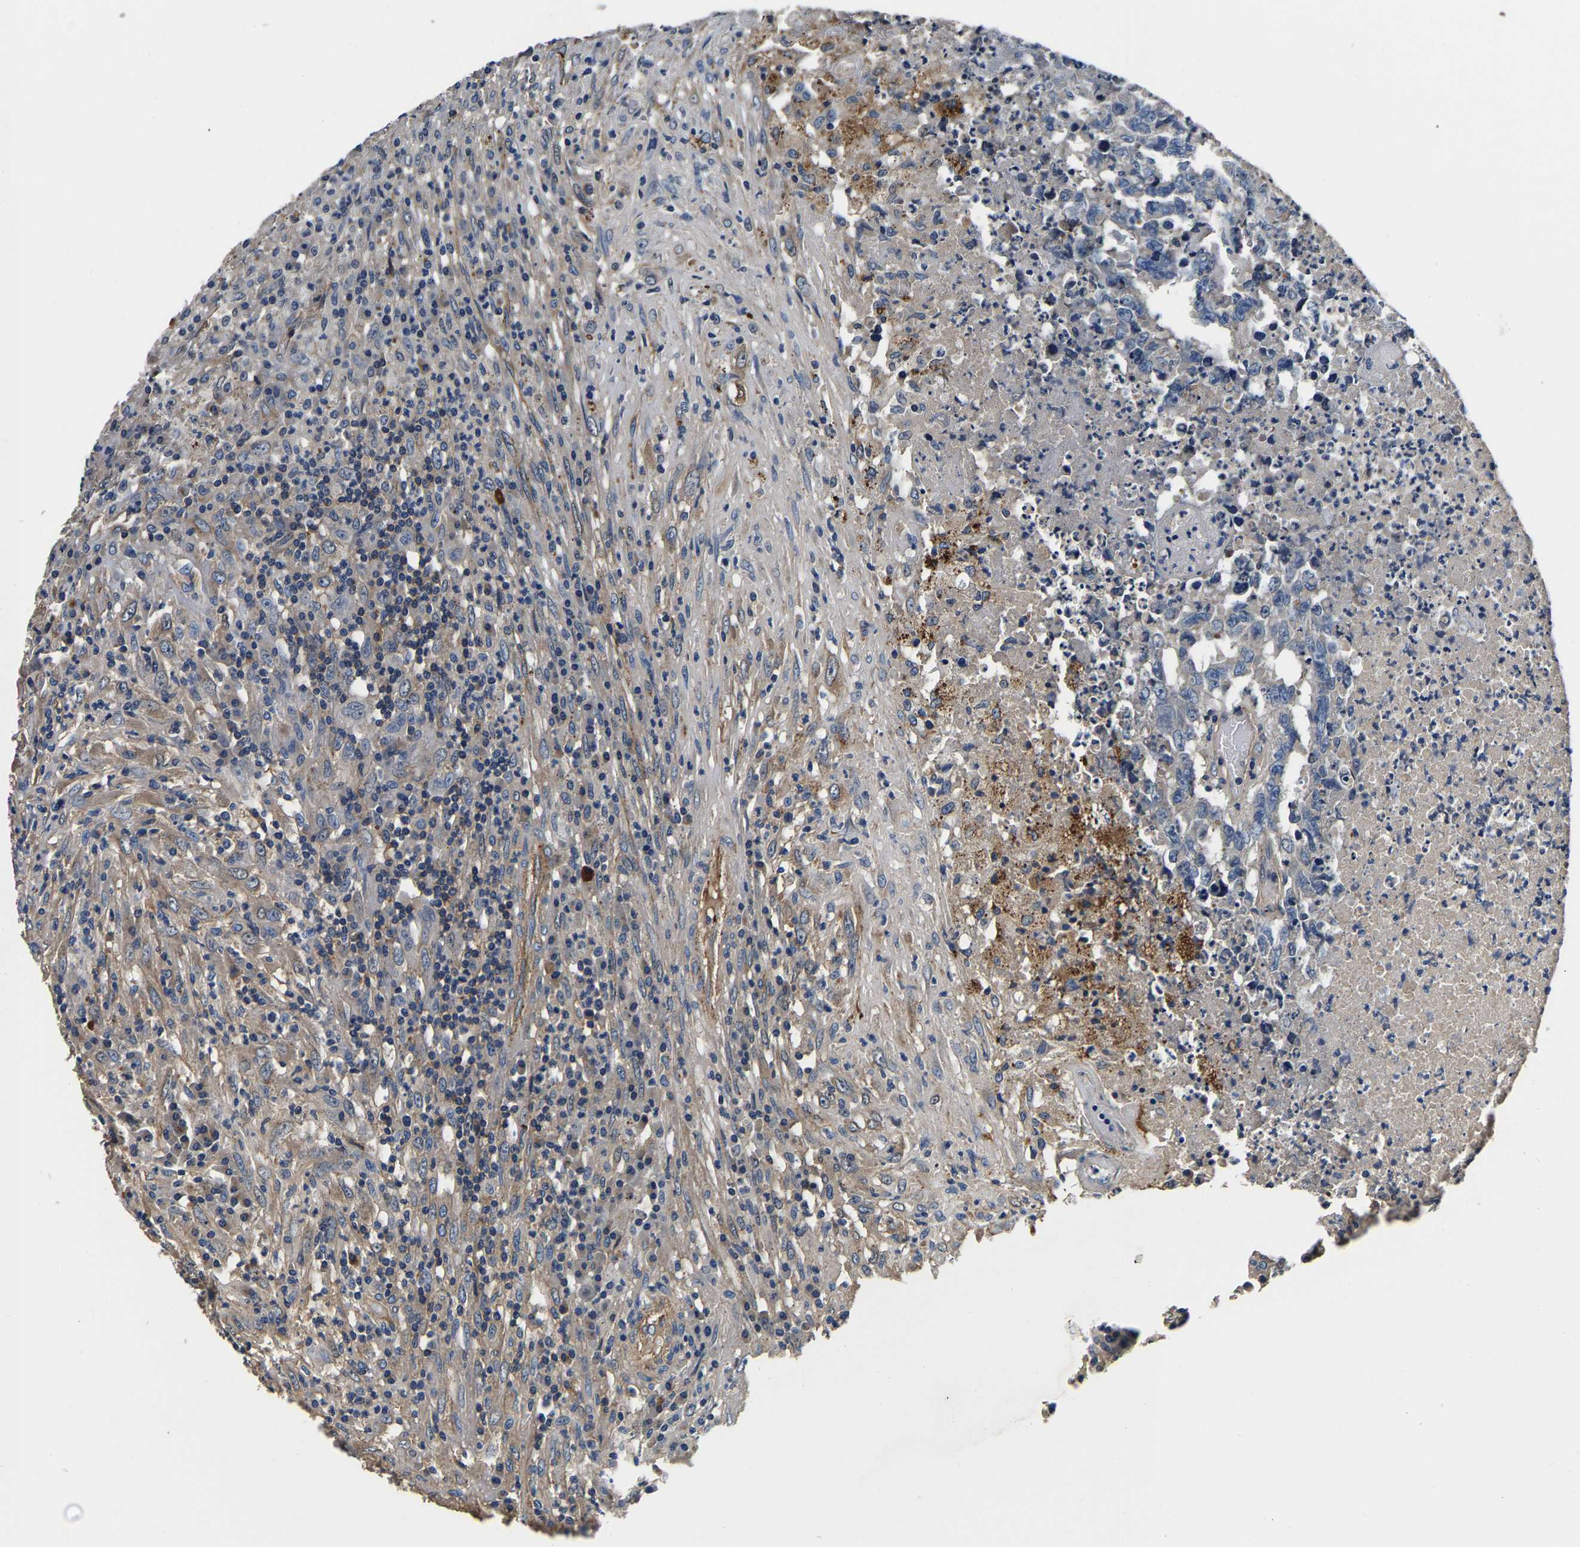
{"staining": {"intensity": "negative", "quantity": "none", "location": "none"}, "tissue": "testis cancer", "cell_type": "Tumor cells", "image_type": "cancer", "snomed": [{"axis": "morphology", "description": "Necrosis, NOS"}, {"axis": "morphology", "description": "Carcinoma, Embryonal, NOS"}, {"axis": "topography", "description": "Testis"}], "caption": "IHC photomicrograph of testis embryonal carcinoma stained for a protein (brown), which exhibits no positivity in tumor cells. The staining was performed using DAB (3,3'-diaminobenzidine) to visualize the protein expression in brown, while the nuclei were stained in blue with hematoxylin (Magnification: 20x).", "gene": "SH3GLB1", "patient": {"sex": "male", "age": 19}}